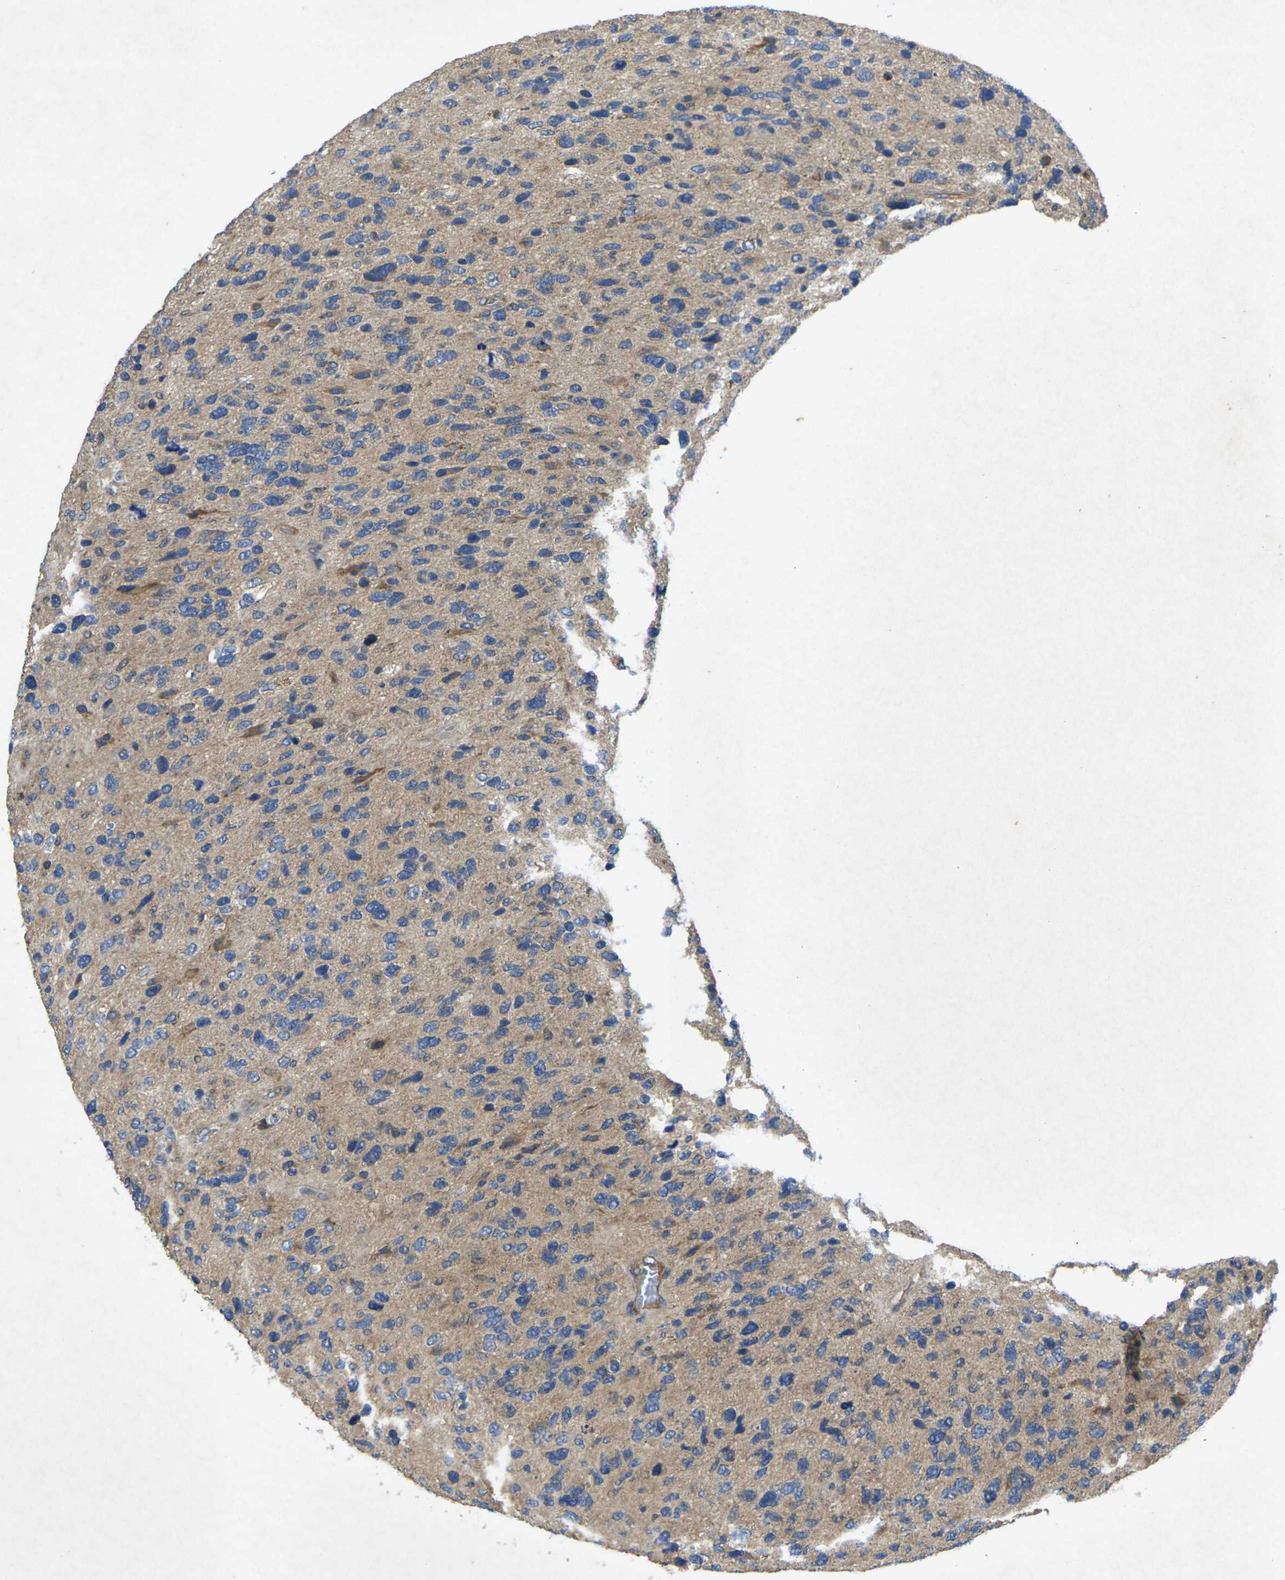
{"staining": {"intensity": "weak", "quantity": ">75%", "location": "cytoplasmic/membranous"}, "tissue": "glioma", "cell_type": "Tumor cells", "image_type": "cancer", "snomed": [{"axis": "morphology", "description": "Glioma, malignant, High grade"}, {"axis": "topography", "description": "Brain"}], "caption": "A histopathology image of glioma stained for a protein displays weak cytoplasmic/membranous brown staining in tumor cells.", "gene": "KIF1B", "patient": {"sex": "female", "age": 58}}